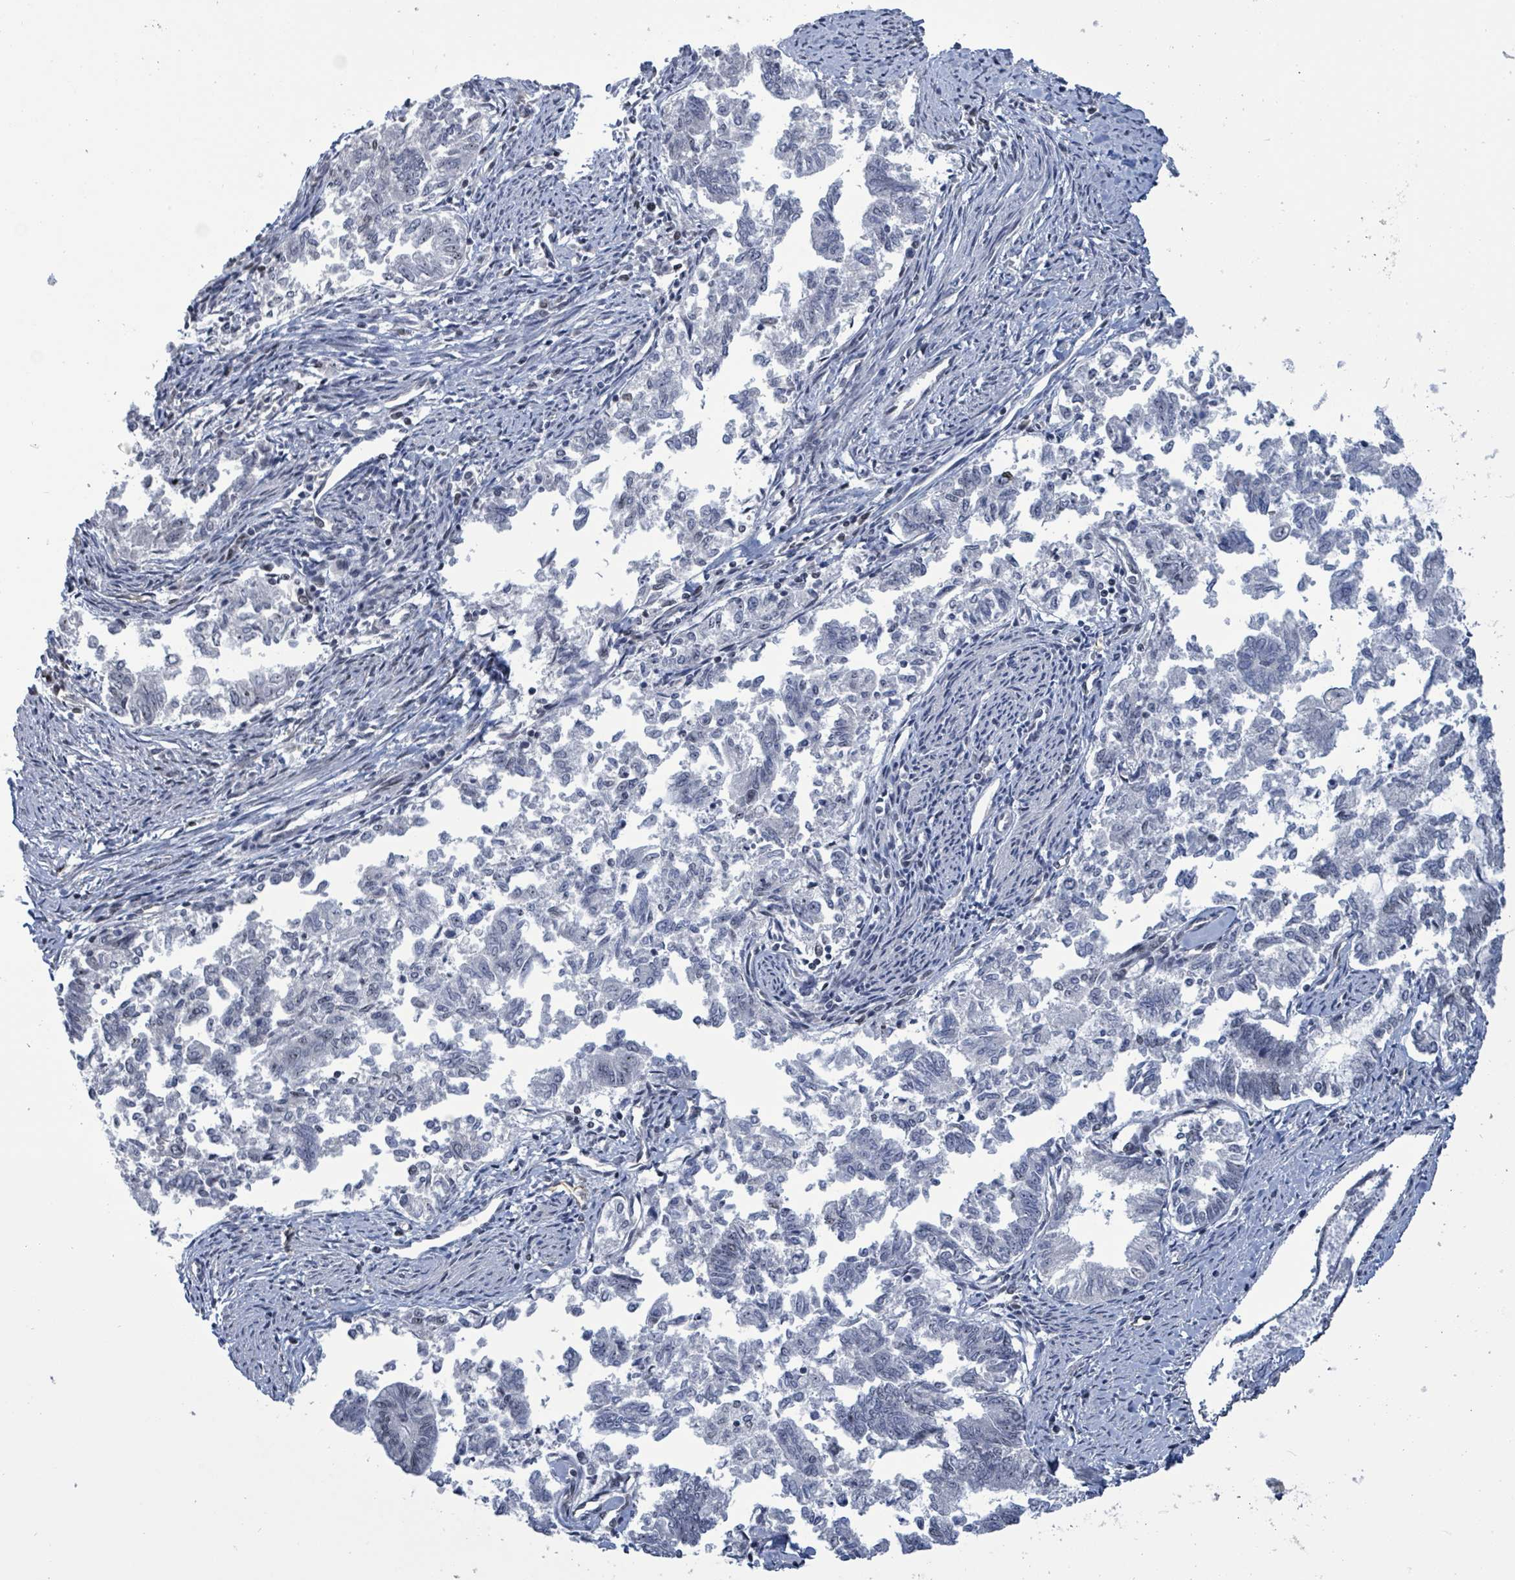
{"staining": {"intensity": "negative", "quantity": "none", "location": "none"}, "tissue": "endometrial cancer", "cell_type": "Tumor cells", "image_type": "cancer", "snomed": [{"axis": "morphology", "description": "Adenocarcinoma, NOS"}, {"axis": "topography", "description": "Endometrium"}], "caption": "An image of endometrial adenocarcinoma stained for a protein exhibits no brown staining in tumor cells.", "gene": "RRN3", "patient": {"sex": "female", "age": 79}}